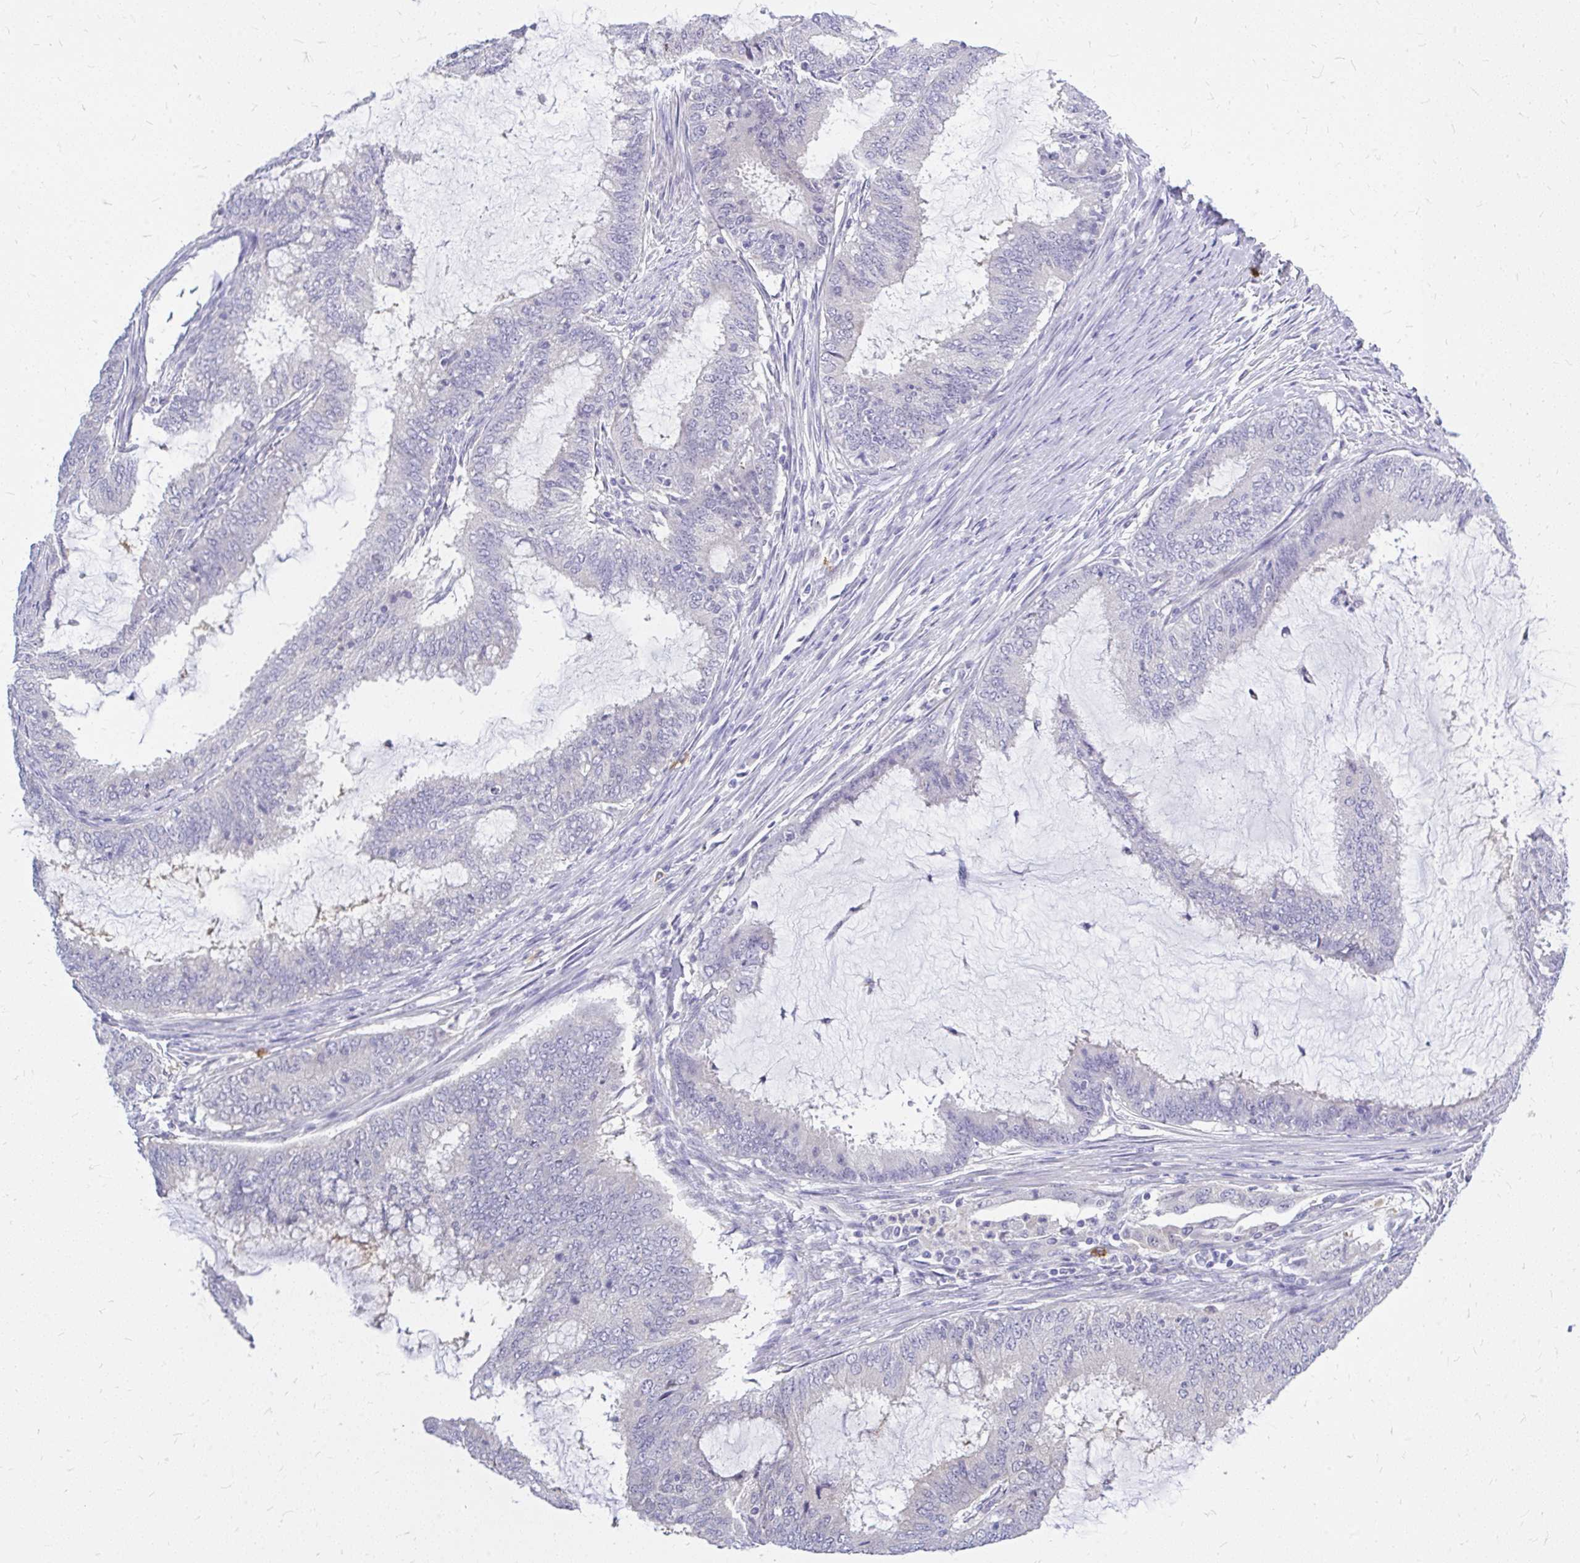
{"staining": {"intensity": "negative", "quantity": "none", "location": "none"}, "tissue": "endometrial cancer", "cell_type": "Tumor cells", "image_type": "cancer", "snomed": [{"axis": "morphology", "description": "Adenocarcinoma, NOS"}, {"axis": "topography", "description": "Endometrium"}], "caption": "A high-resolution micrograph shows IHC staining of endometrial cancer (adenocarcinoma), which shows no significant positivity in tumor cells.", "gene": "MAP1LC3A", "patient": {"sex": "female", "age": 51}}